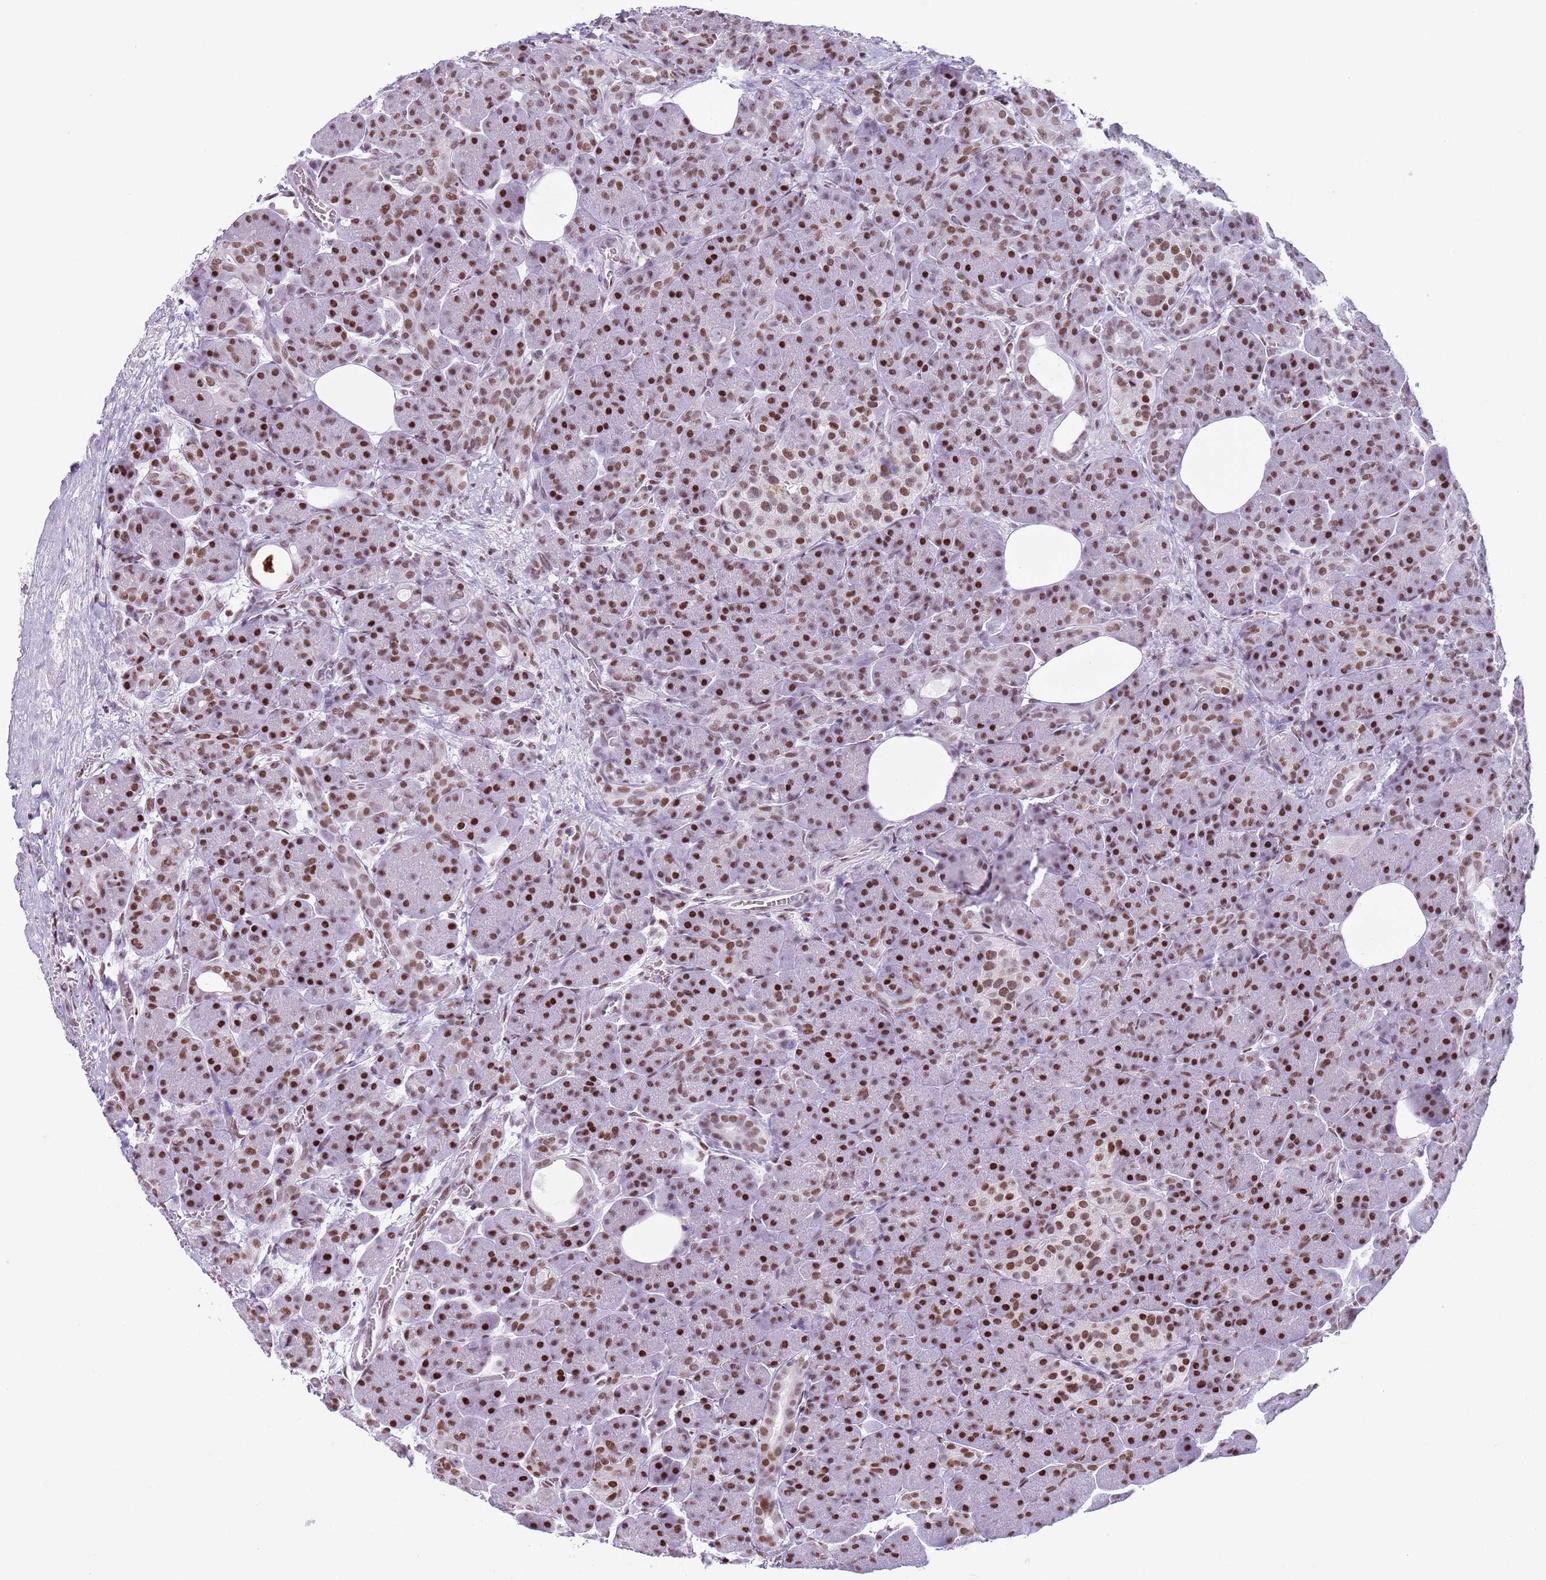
{"staining": {"intensity": "strong", "quantity": ">75%", "location": "nuclear"}, "tissue": "pancreas", "cell_type": "Exocrine glandular cells", "image_type": "normal", "snomed": [{"axis": "morphology", "description": "Normal tissue, NOS"}, {"axis": "topography", "description": "Pancreas"}], "caption": "Immunohistochemistry image of normal pancreas stained for a protein (brown), which displays high levels of strong nuclear staining in about >75% of exocrine glandular cells.", "gene": "FAM104B", "patient": {"sex": "male", "age": 63}}